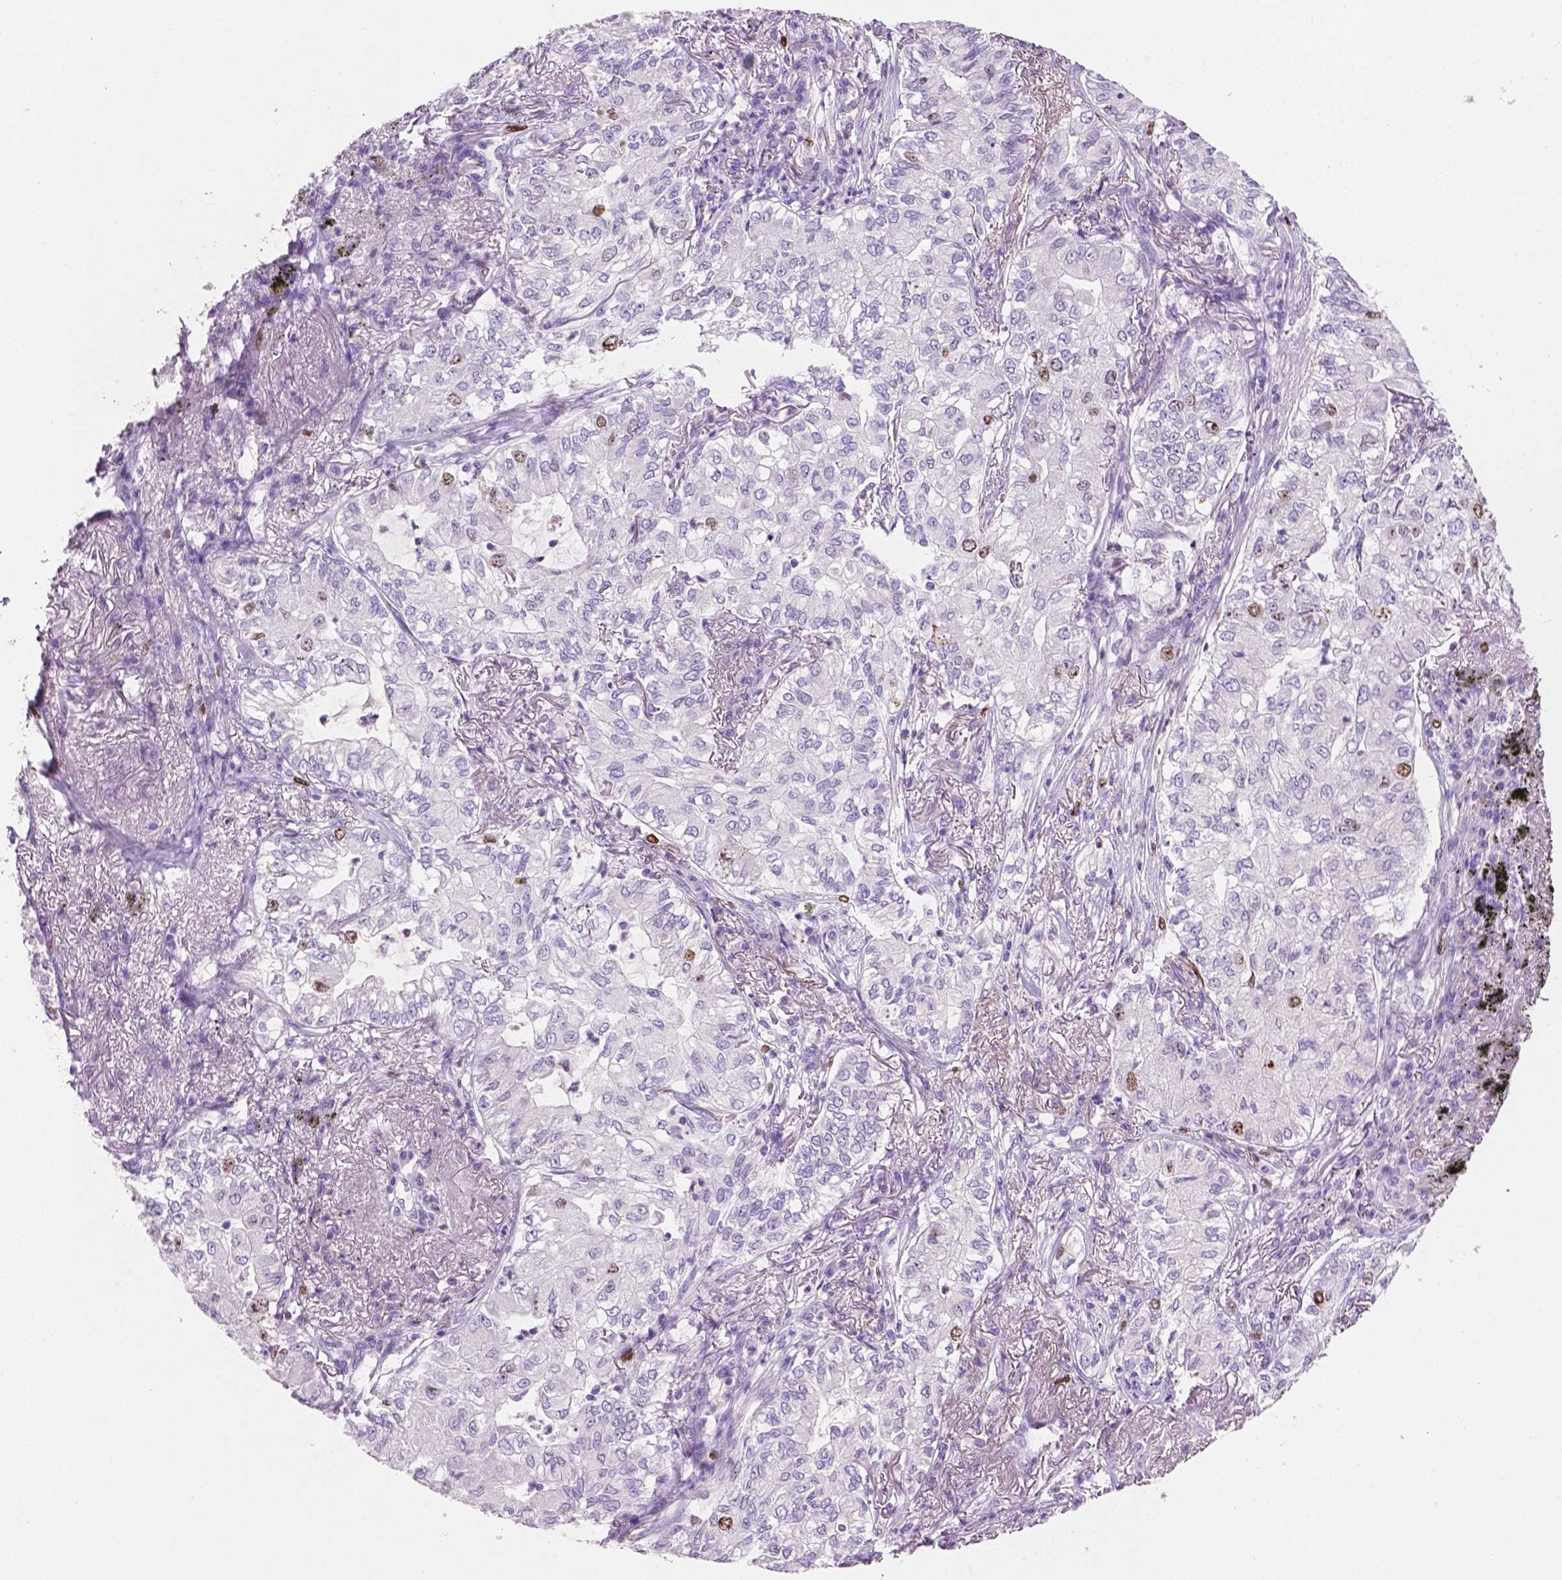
{"staining": {"intensity": "moderate", "quantity": "<25%", "location": "nuclear"}, "tissue": "lung cancer", "cell_type": "Tumor cells", "image_type": "cancer", "snomed": [{"axis": "morphology", "description": "Adenocarcinoma, NOS"}, {"axis": "topography", "description": "Lung"}], "caption": "The image reveals staining of adenocarcinoma (lung), revealing moderate nuclear protein positivity (brown color) within tumor cells.", "gene": "SIAH2", "patient": {"sex": "female", "age": 73}}